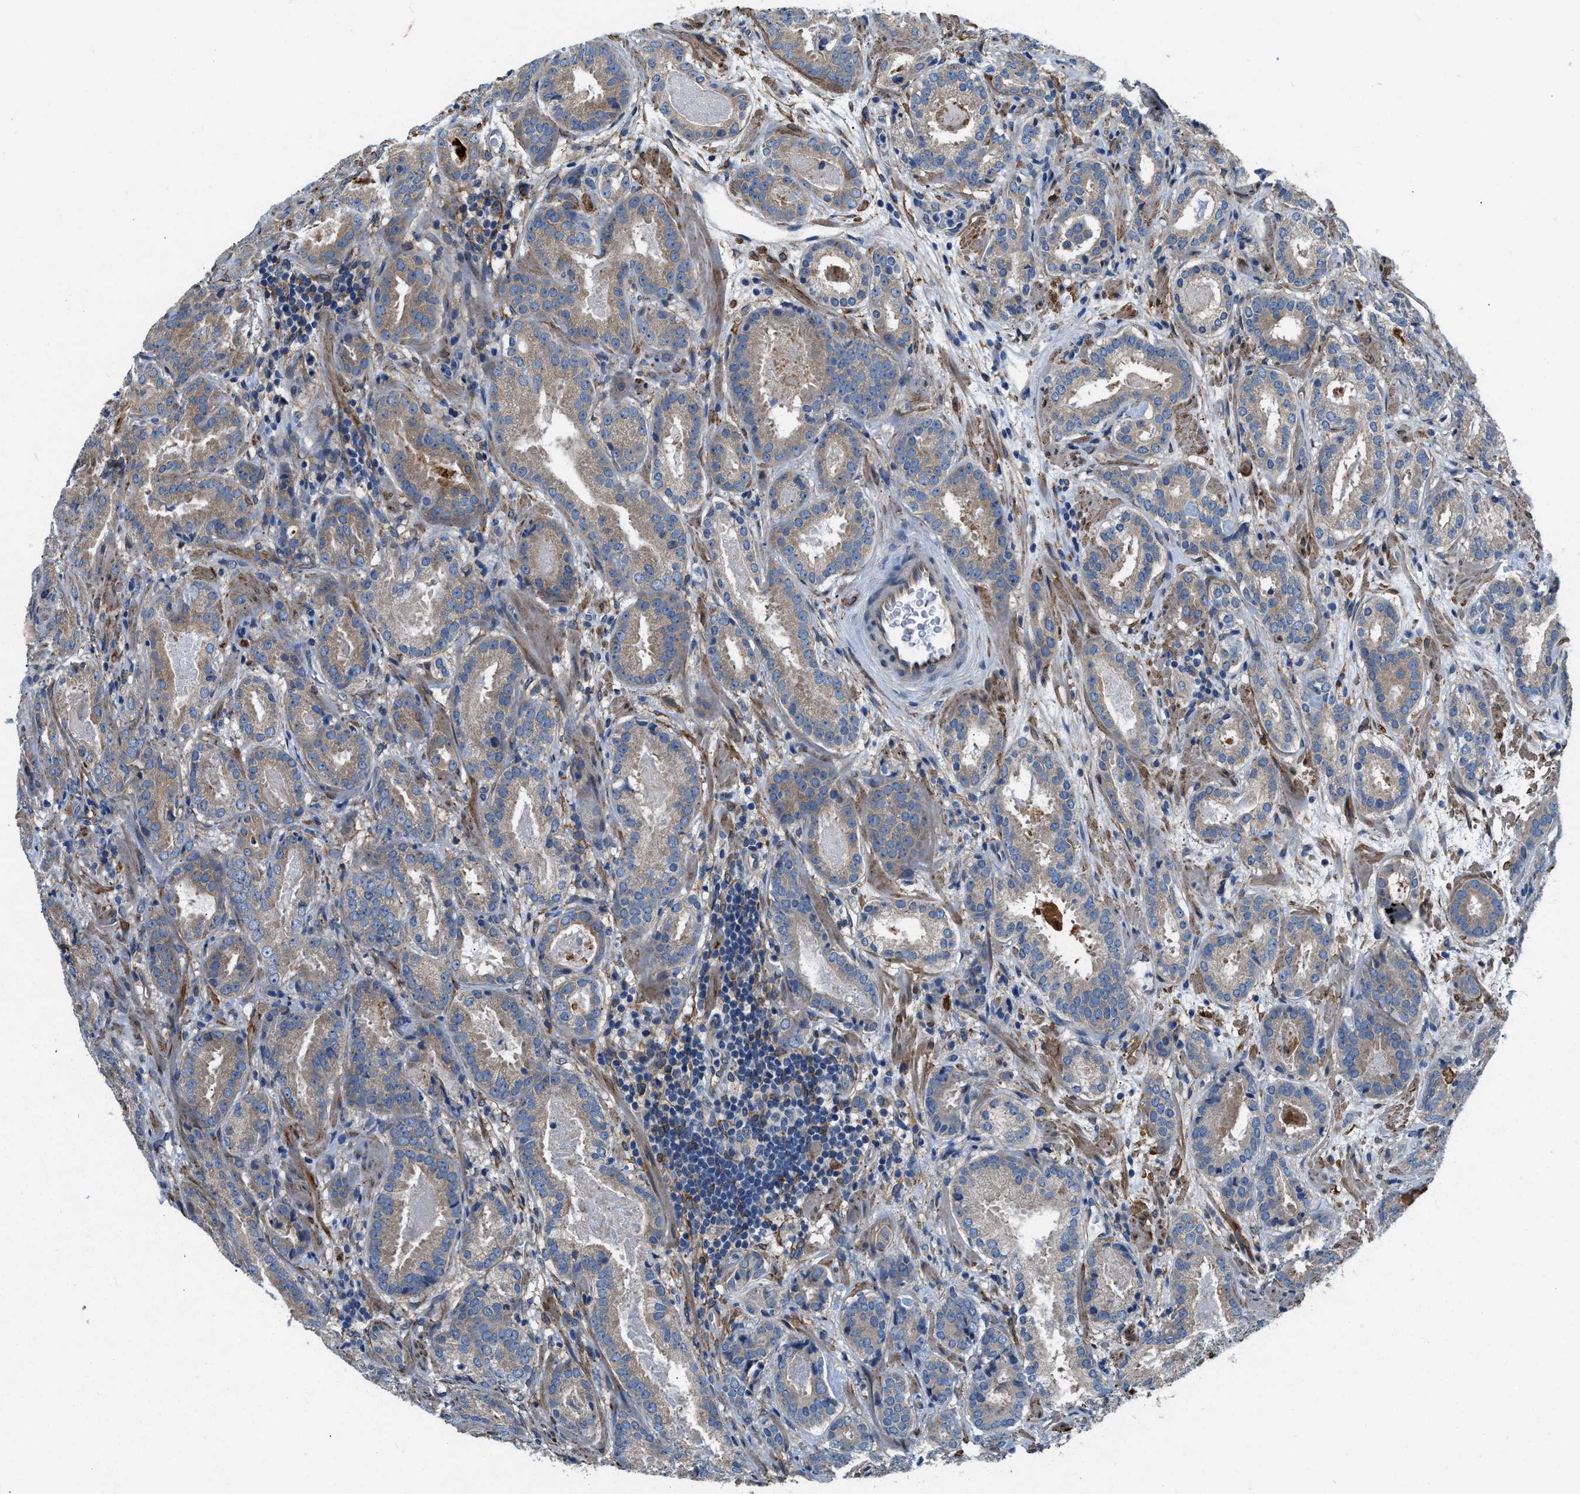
{"staining": {"intensity": "moderate", "quantity": ">75%", "location": "cytoplasmic/membranous"}, "tissue": "prostate cancer", "cell_type": "Tumor cells", "image_type": "cancer", "snomed": [{"axis": "morphology", "description": "Adenocarcinoma, Low grade"}, {"axis": "topography", "description": "Prostate"}], "caption": "IHC photomicrograph of adenocarcinoma (low-grade) (prostate) stained for a protein (brown), which shows medium levels of moderate cytoplasmic/membranous staining in approximately >75% of tumor cells.", "gene": "ARL6IP5", "patient": {"sex": "male", "age": 69}}